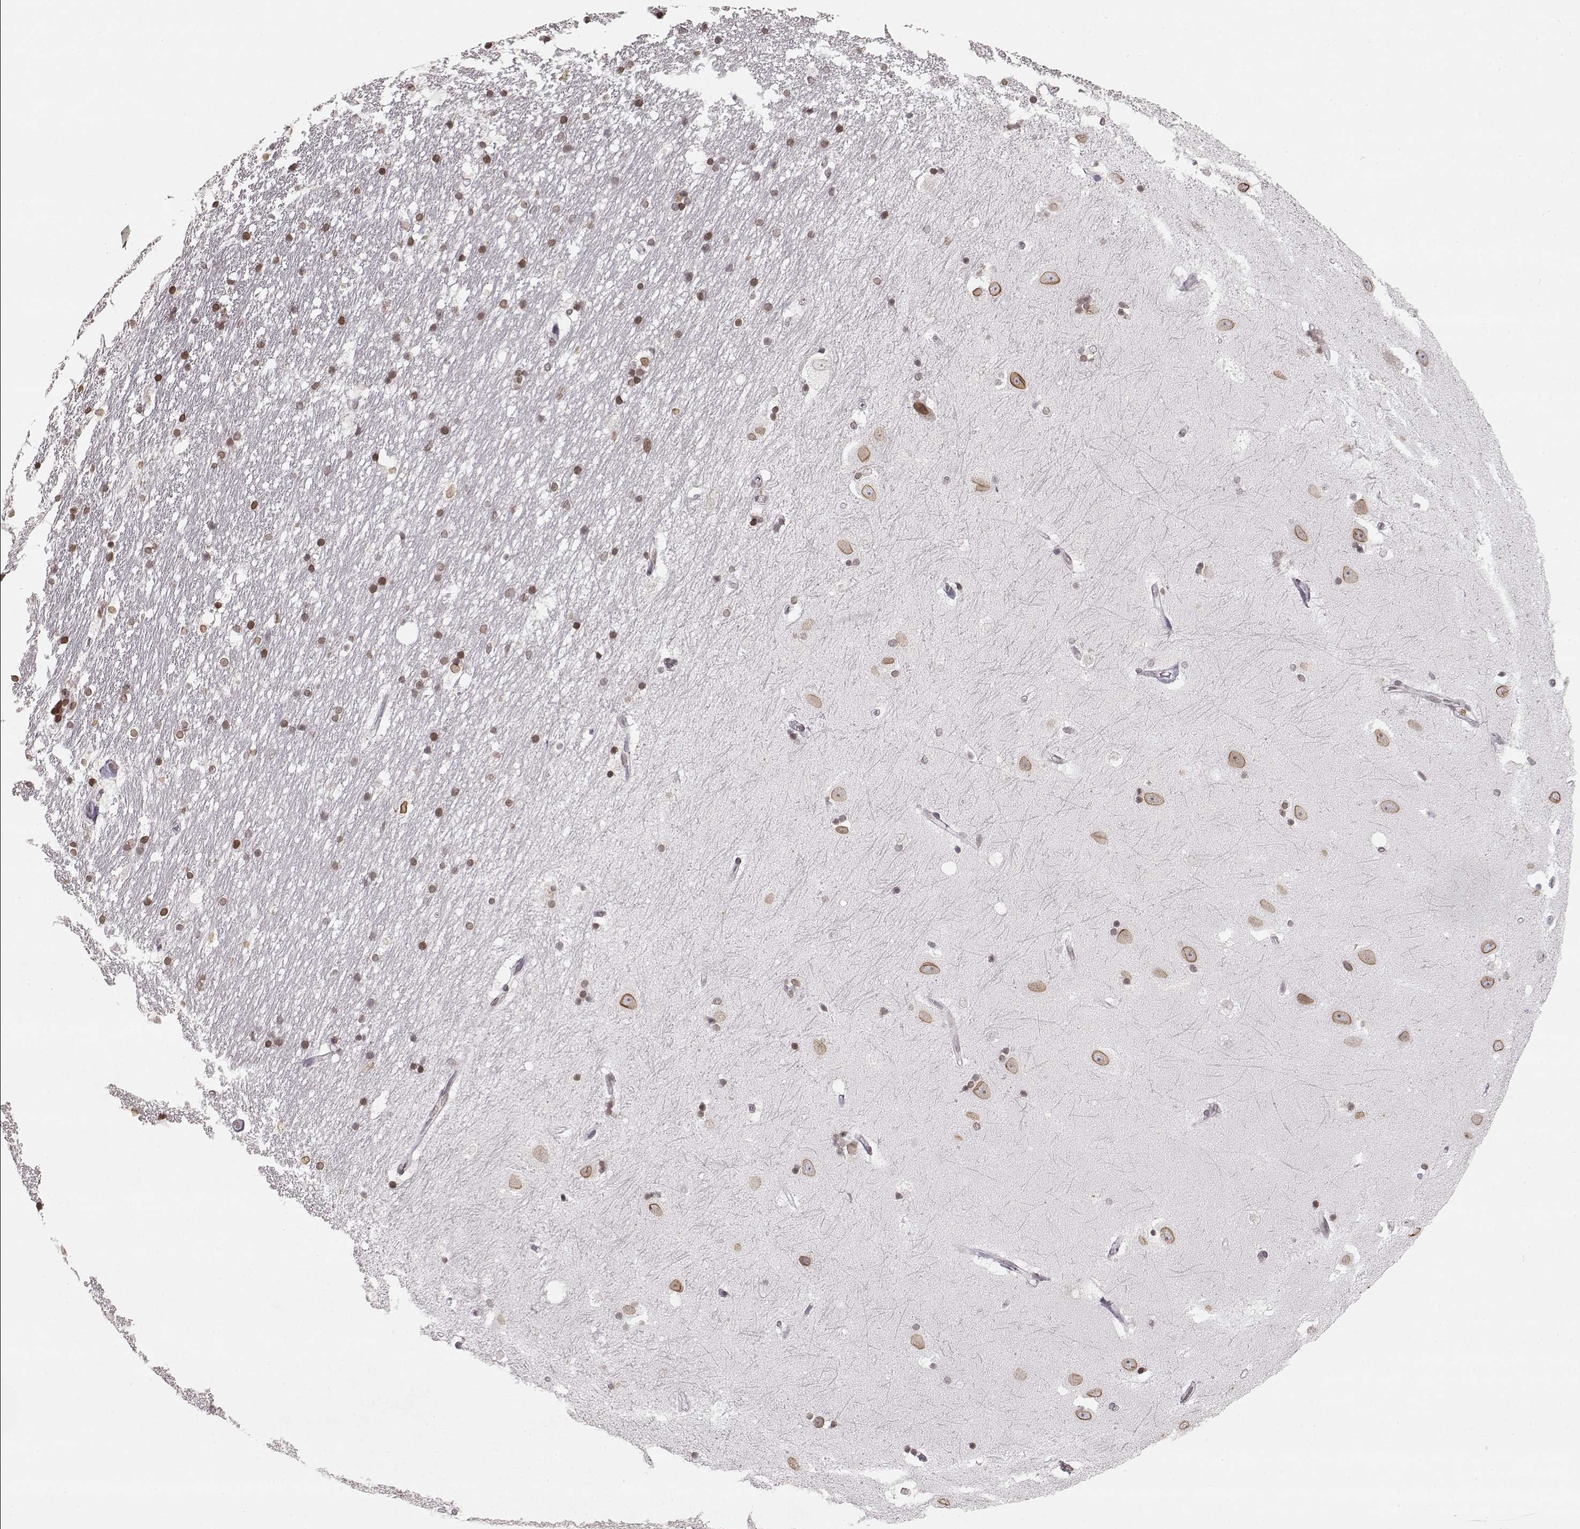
{"staining": {"intensity": "moderate", "quantity": "<25%", "location": "cytoplasmic/membranous,nuclear"}, "tissue": "hippocampus", "cell_type": "Glial cells", "image_type": "normal", "snomed": [{"axis": "morphology", "description": "Normal tissue, NOS"}, {"axis": "topography", "description": "Hippocampus"}], "caption": "Hippocampus stained with DAB (3,3'-diaminobenzidine) immunohistochemistry shows low levels of moderate cytoplasmic/membranous,nuclear positivity in approximately <25% of glial cells.", "gene": "DCAF12", "patient": {"sex": "male", "age": 49}}